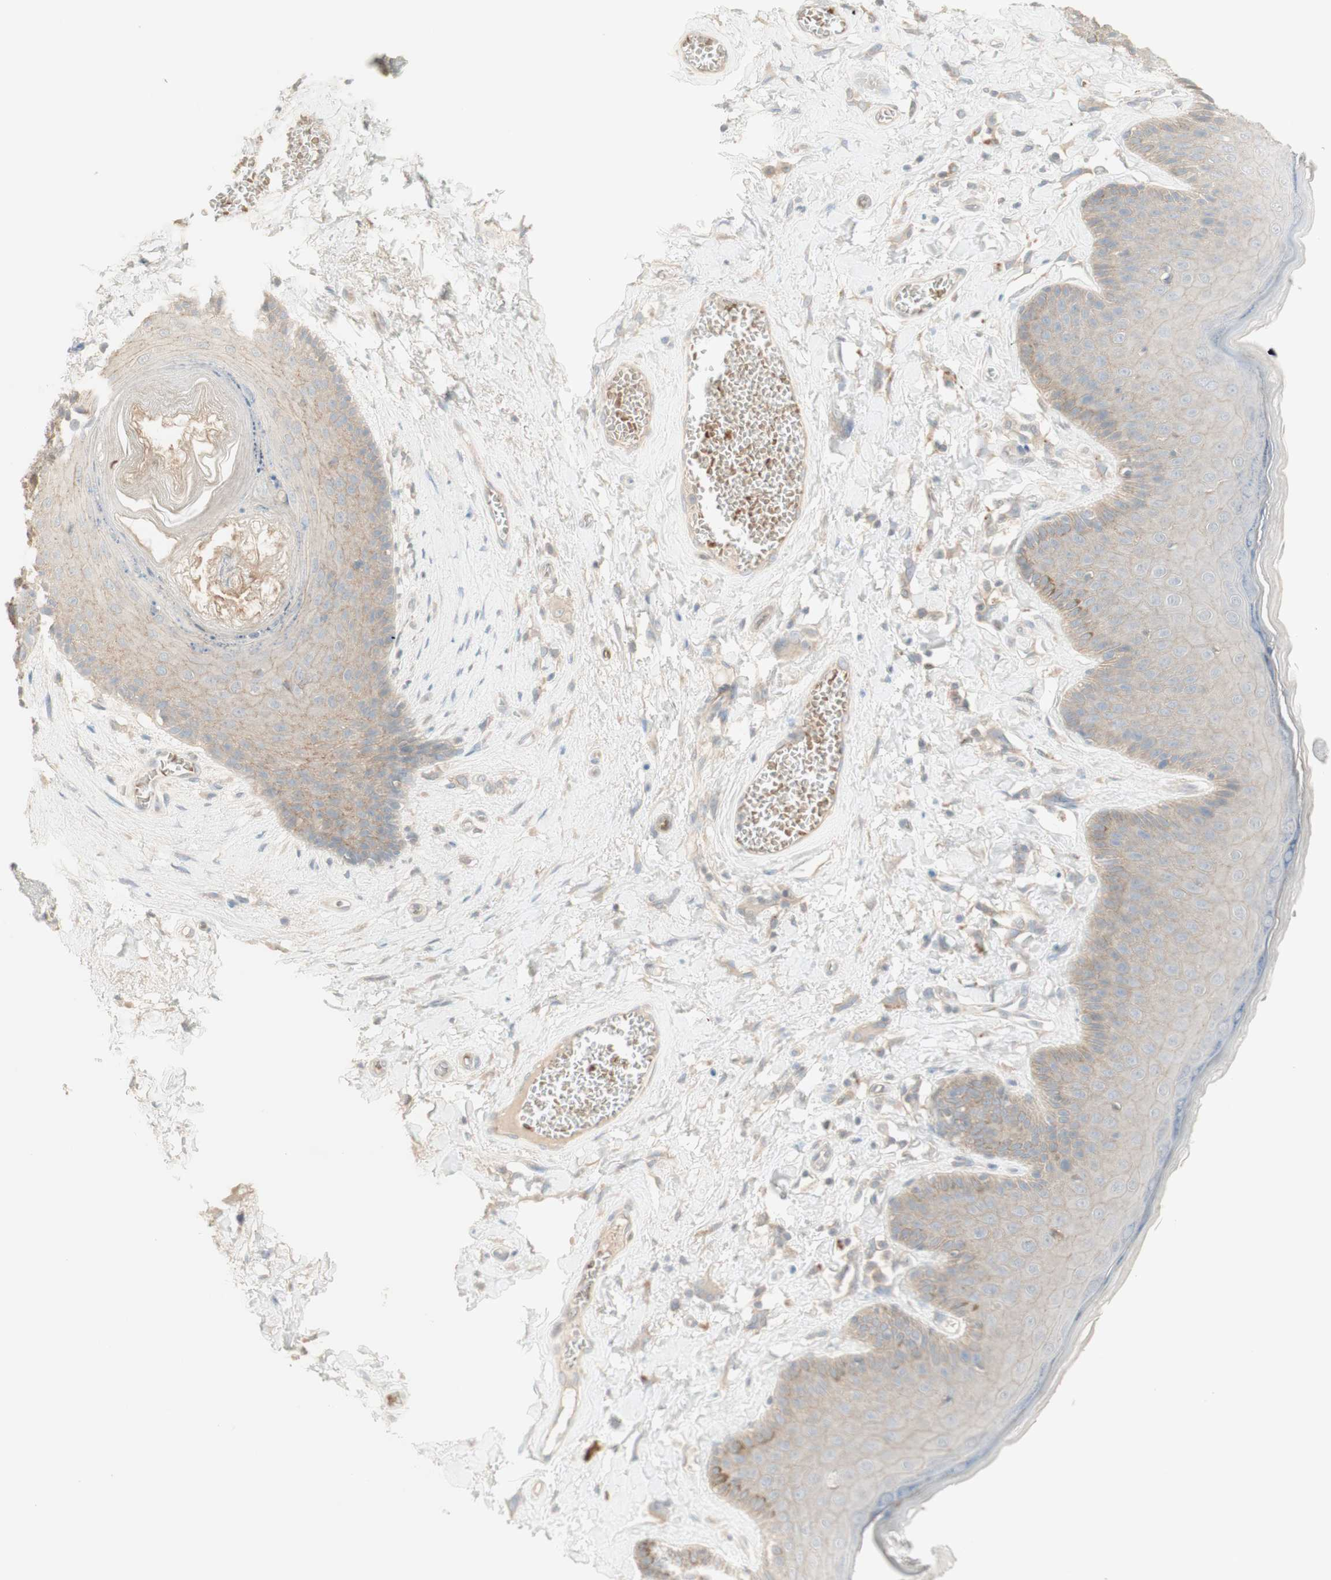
{"staining": {"intensity": "weak", "quantity": "25%-75%", "location": "cytoplasmic/membranous"}, "tissue": "skin", "cell_type": "Epidermal cells", "image_type": "normal", "snomed": [{"axis": "morphology", "description": "Normal tissue, NOS"}, {"axis": "topography", "description": "Anal"}], "caption": "IHC (DAB (3,3'-diaminobenzidine)) staining of unremarkable human skin demonstrates weak cytoplasmic/membranous protein positivity in approximately 25%-75% of epidermal cells.", "gene": "PTGER4", "patient": {"sex": "male", "age": 69}}